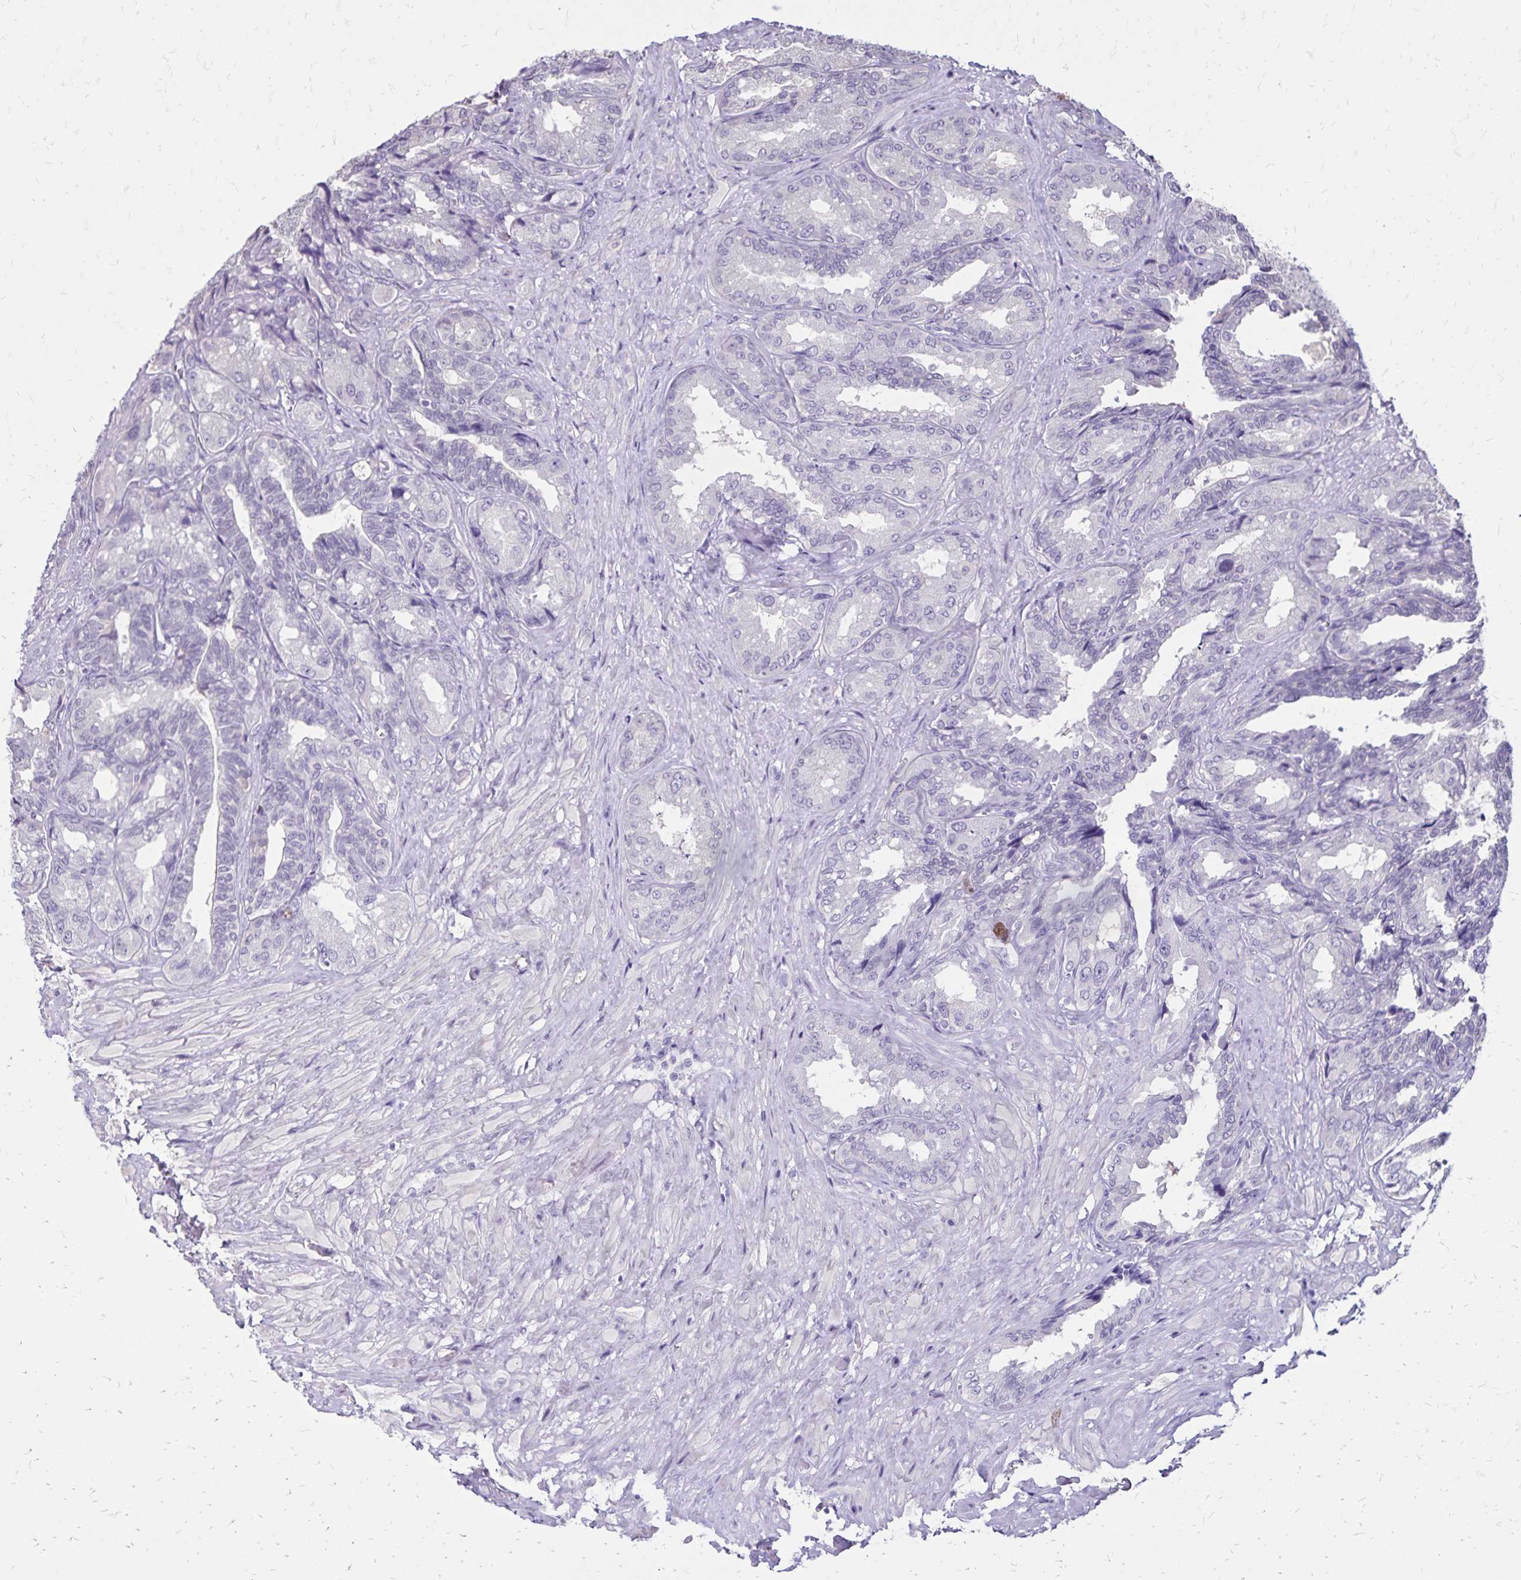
{"staining": {"intensity": "weak", "quantity": "<25%", "location": "cytoplasmic/membranous"}, "tissue": "seminal vesicle", "cell_type": "Glandular cells", "image_type": "normal", "snomed": [{"axis": "morphology", "description": "Normal tissue, NOS"}, {"axis": "topography", "description": "Seminal veicle"}], "caption": "Immunohistochemical staining of normal seminal vesicle reveals no significant expression in glandular cells. (Stains: DAB IHC with hematoxylin counter stain, Microscopy: brightfield microscopy at high magnification).", "gene": "SH3GL3", "patient": {"sex": "male", "age": 68}}